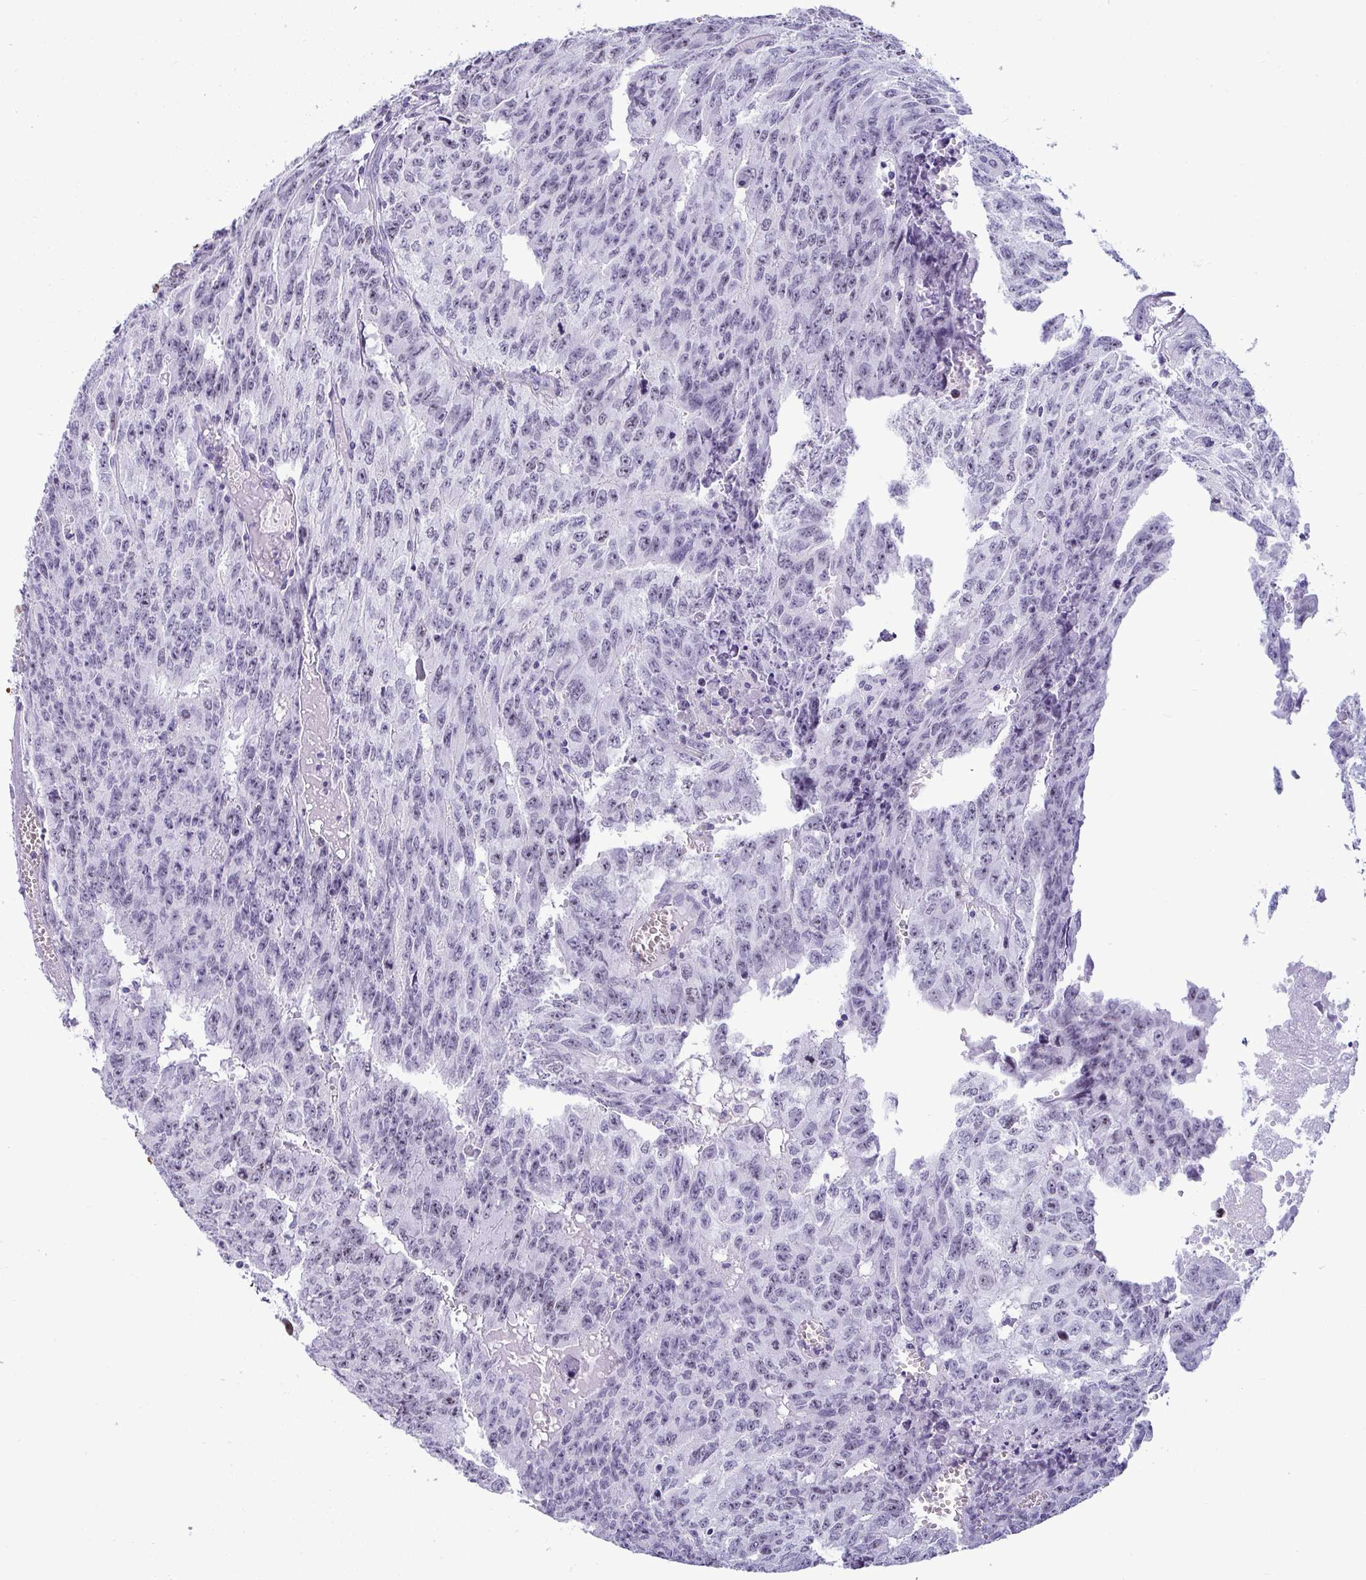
{"staining": {"intensity": "negative", "quantity": "none", "location": "none"}, "tissue": "testis cancer", "cell_type": "Tumor cells", "image_type": "cancer", "snomed": [{"axis": "morphology", "description": "Carcinoma, Embryonal, NOS"}, {"axis": "morphology", "description": "Teratoma, malignant, NOS"}, {"axis": "topography", "description": "Testis"}], "caption": "The histopathology image demonstrates no significant staining in tumor cells of testis malignant teratoma.", "gene": "SUZ12", "patient": {"sex": "male", "age": 24}}